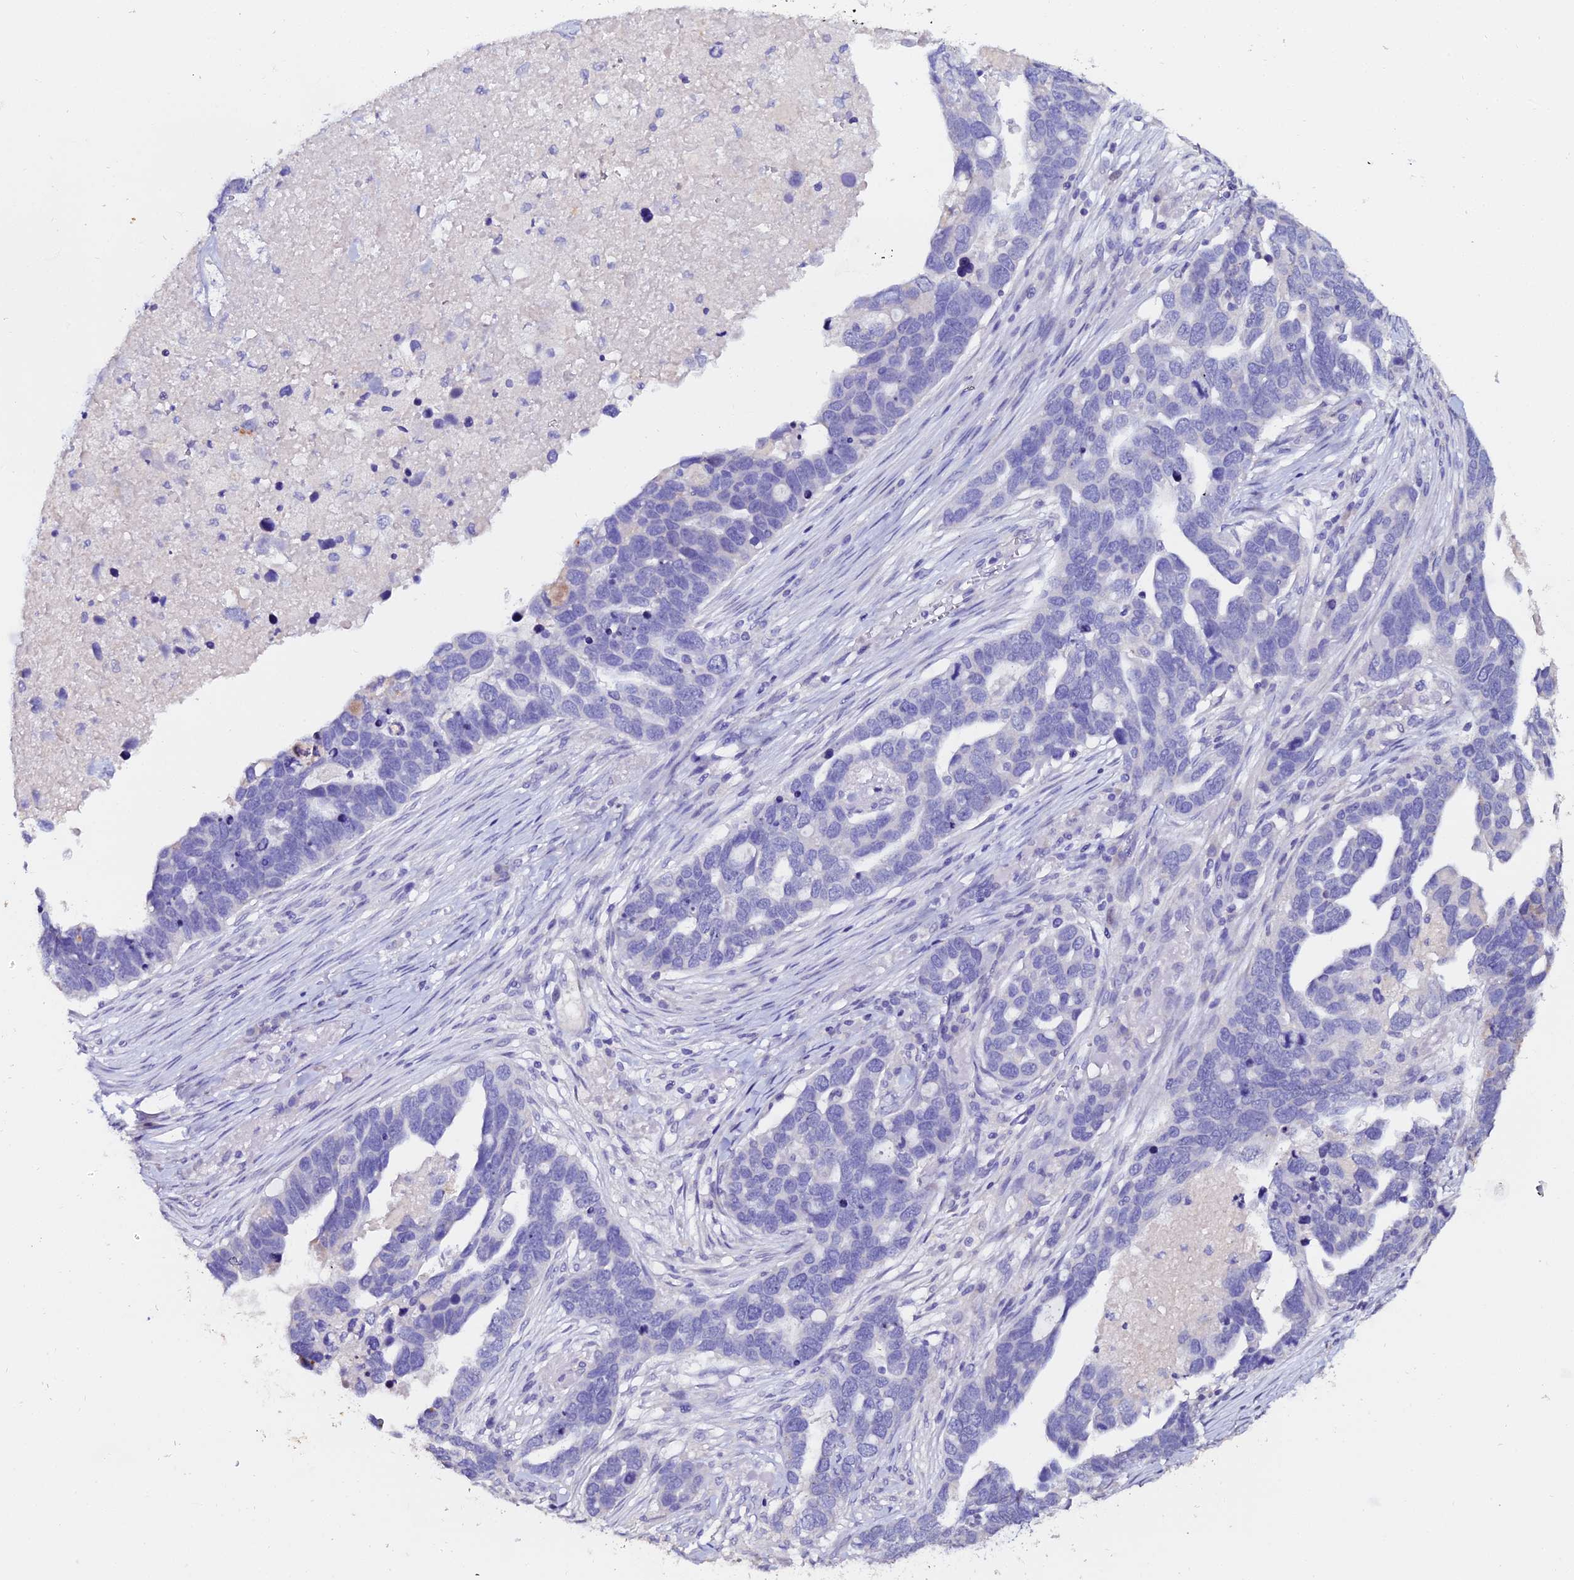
{"staining": {"intensity": "negative", "quantity": "none", "location": "none"}, "tissue": "ovarian cancer", "cell_type": "Tumor cells", "image_type": "cancer", "snomed": [{"axis": "morphology", "description": "Cystadenocarcinoma, serous, NOS"}, {"axis": "topography", "description": "Ovary"}], "caption": "A high-resolution histopathology image shows immunohistochemistry (IHC) staining of ovarian serous cystadenocarcinoma, which reveals no significant staining in tumor cells.", "gene": "ESRRG", "patient": {"sex": "female", "age": 54}}